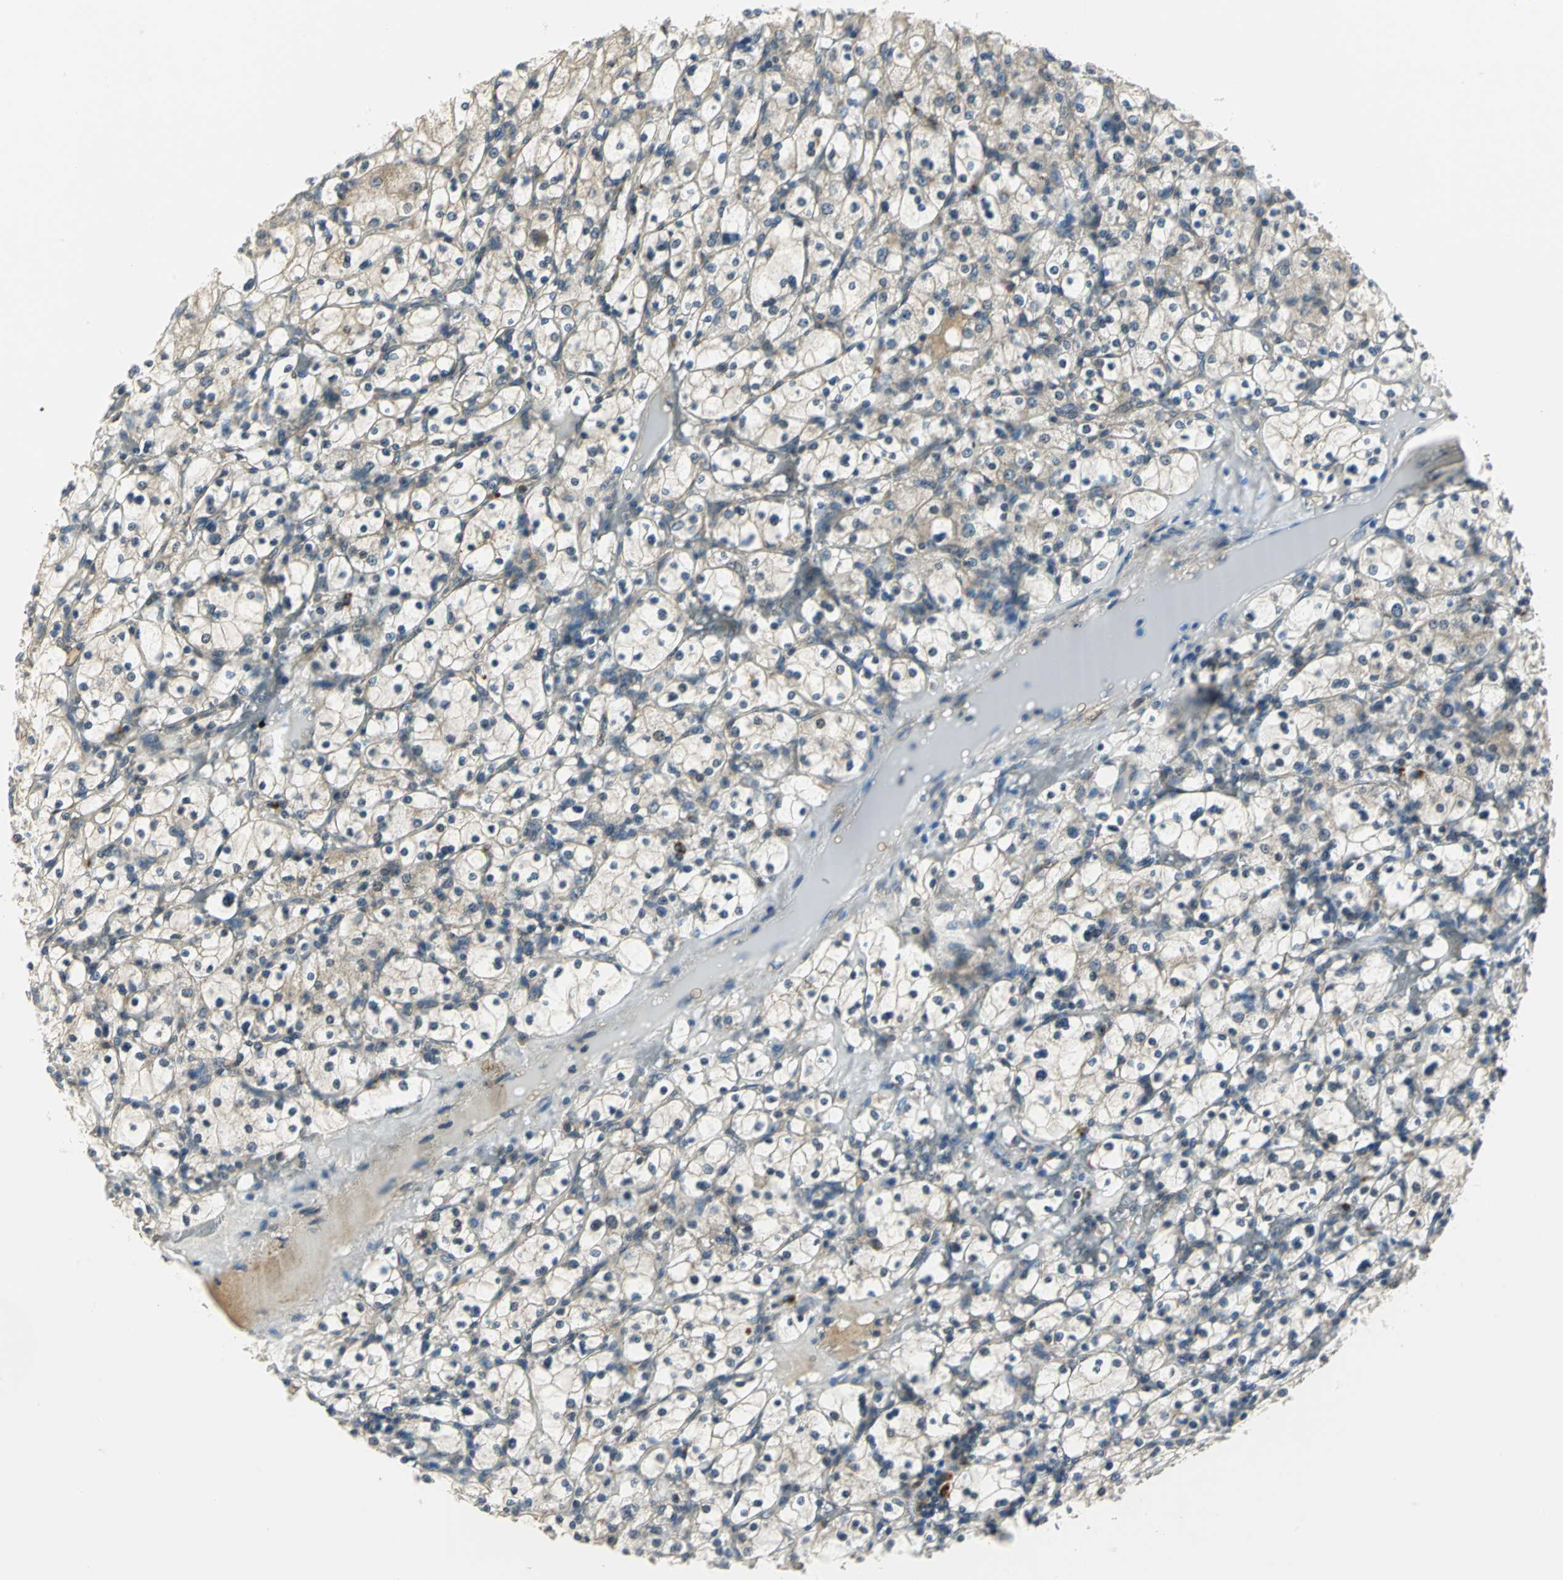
{"staining": {"intensity": "weak", "quantity": ">75%", "location": "cytoplasmic/membranous"}, "tissue": "renal cancer", "cell_type": "Tumor cells", "image_type": "cancer", "snomed": [{"axis": "morphology", "description": "Adenocarcinoma, NOS"}, {"axis": "topography", "description": "Kidney"}], "caption": "The histopathology image demonstrates a brown stain indicating the presence of a protein in the cytoplasmic/membranous of tumor cells in renal cancer.", "gene": "MAPK8IP3", "patient": {"sex": "female", "age": 83}}